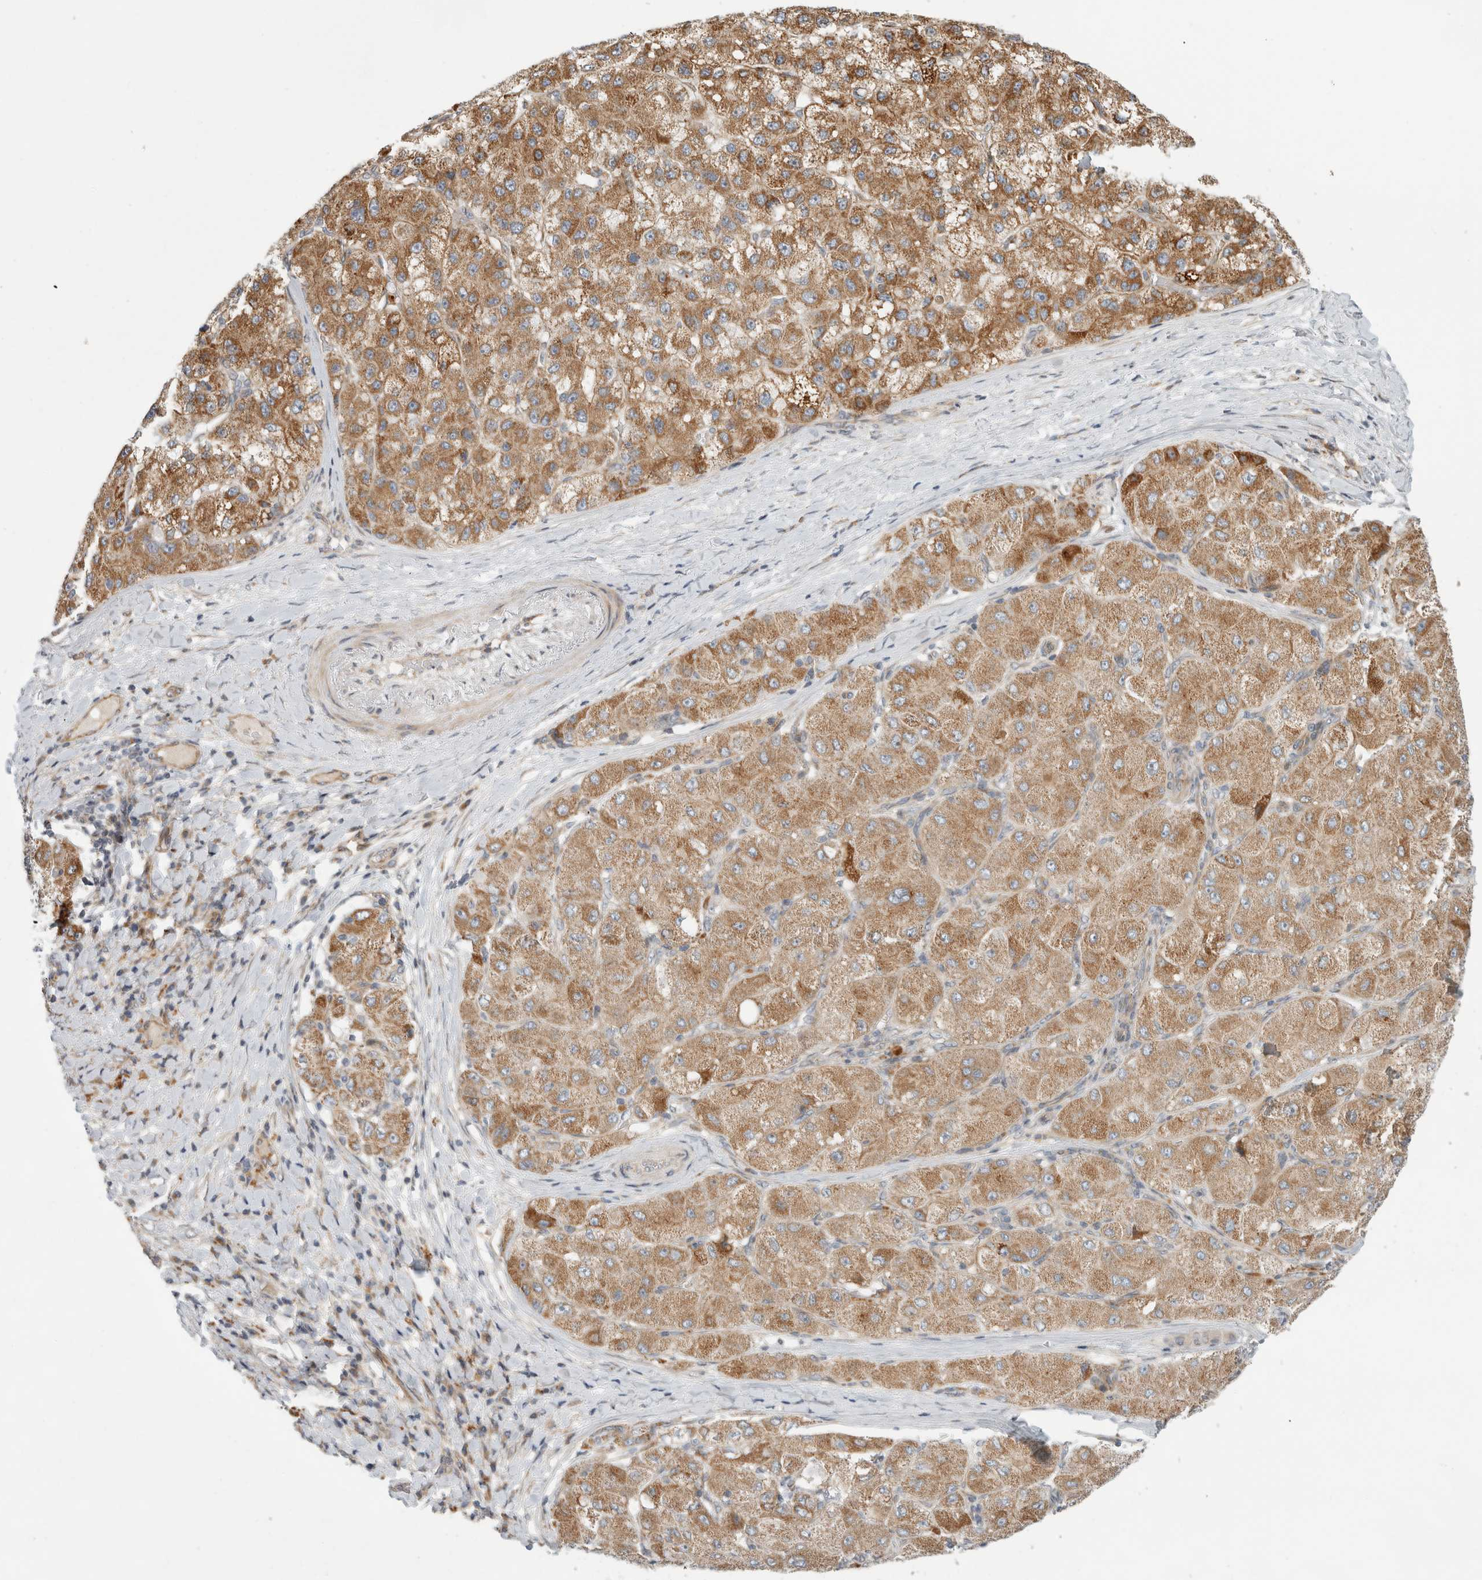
{"staining": {"intensity": "moderate", "quantity": ">75%", "location": "cytoplasmic/membranous"}, "tissue": "liver cancer", "cell_type": "Tumor cells", "image_type": "cancer", "snomed": [{"axis": "morphology", "description": "Carcinoma, Hepatocellular, NOS"}, {"axis": "topography", "description": "Liver"}], "caption": "Liver cancer tissue displays moderate cytoplasmic/membranous staining in approximately >75% of tumor cells, visualized by immunohistochemistry.", "gene": "KPNA5", "patient": {"sex": "male", "age": 80}}